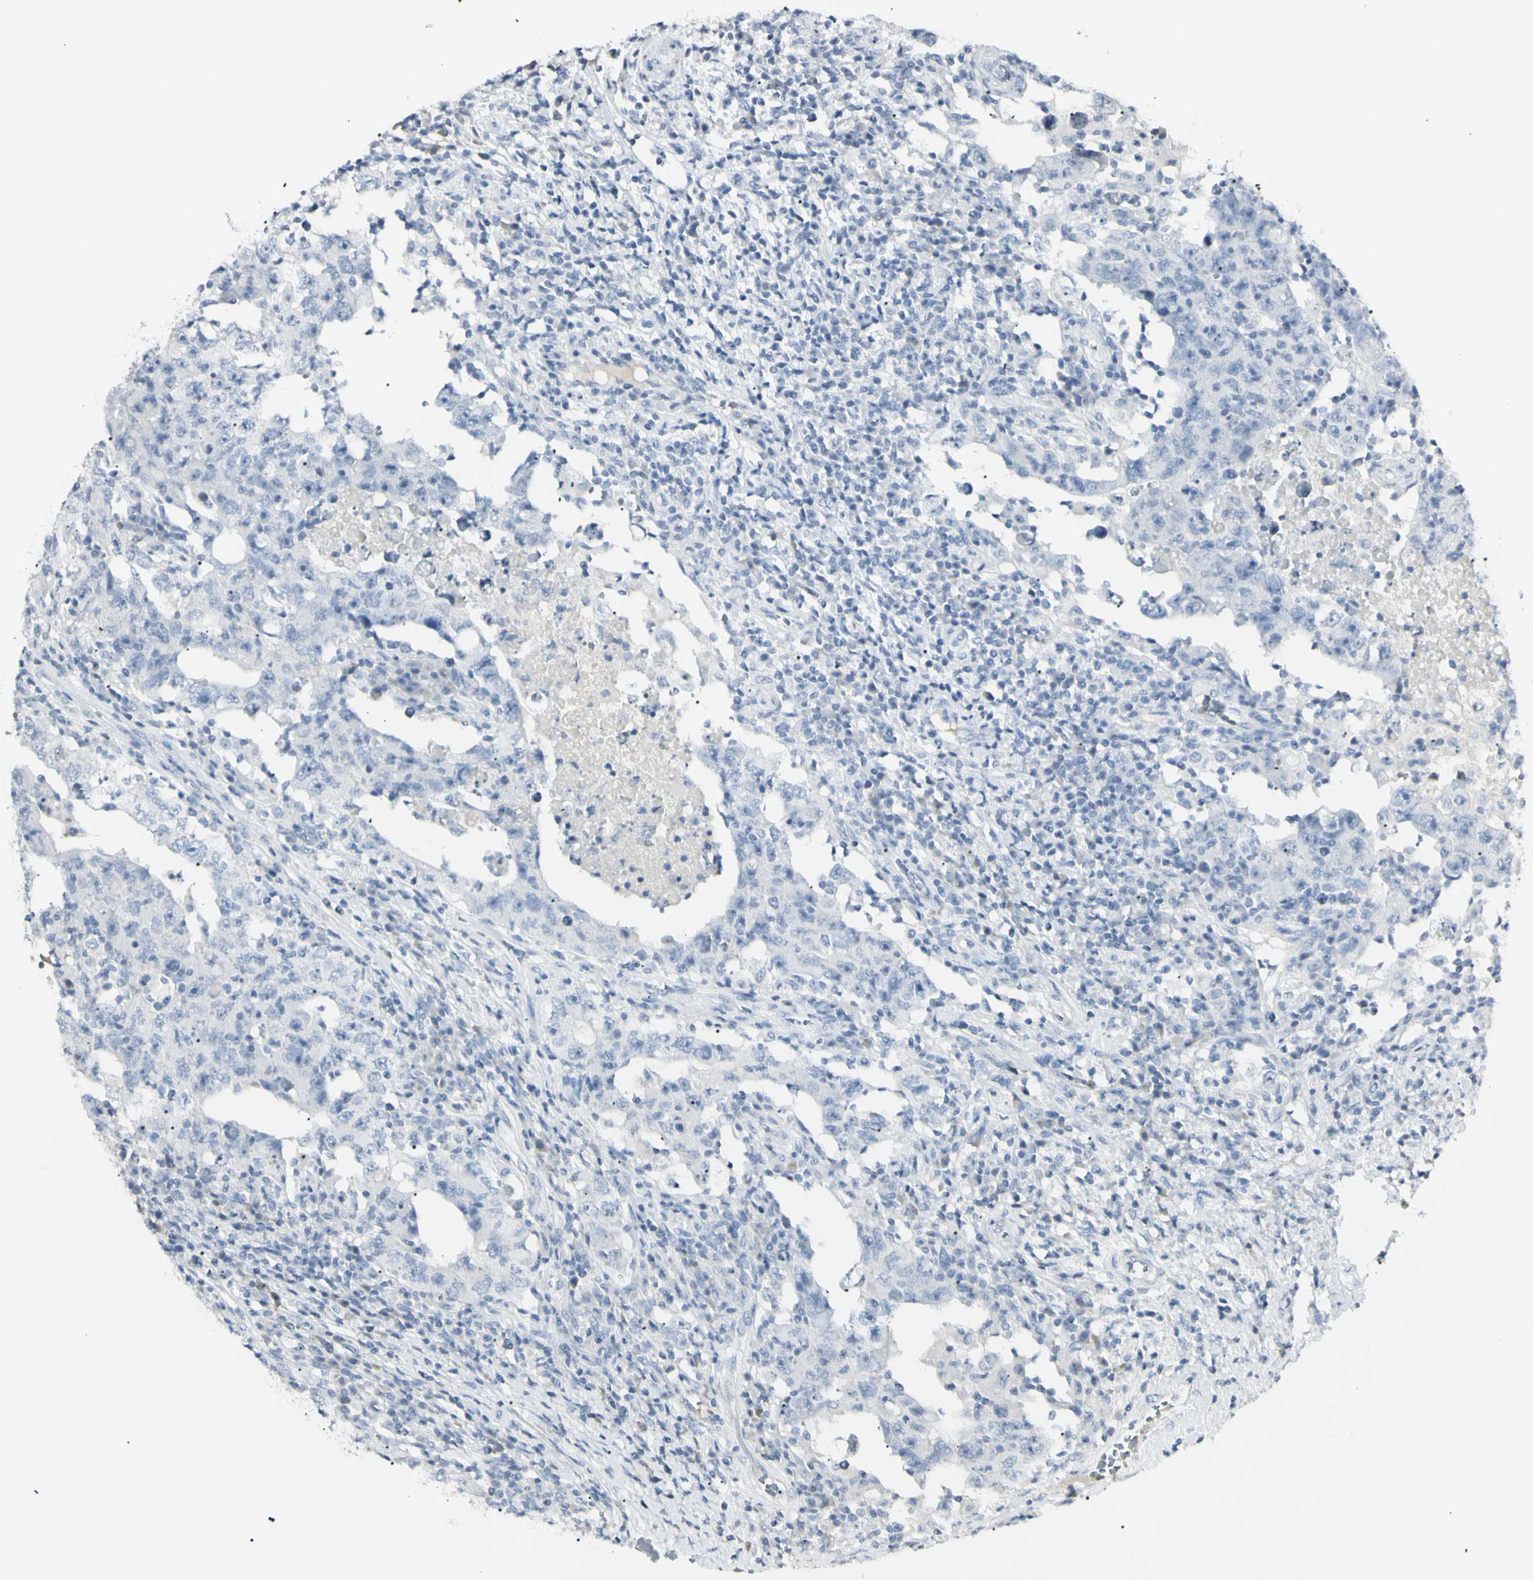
{"staining": {"intensity": "negative", "quantity": "none", "location": "none"}, "tissue": "testis cancer", "cell_type": "Tumor cells", "image_type": "cancer", "snomed": [{"axis": "morphology", "description": "Carcinoma, Embryonal, NOS"}, {"axis": "topography", "description": "Testis"}], "caption": "Photomicrograph shows no protein expression in tumor cells of embryonal carcinoma (testis) tissue.", "gene": "PIP", "patient": {"sex": "male", "age": 26}}